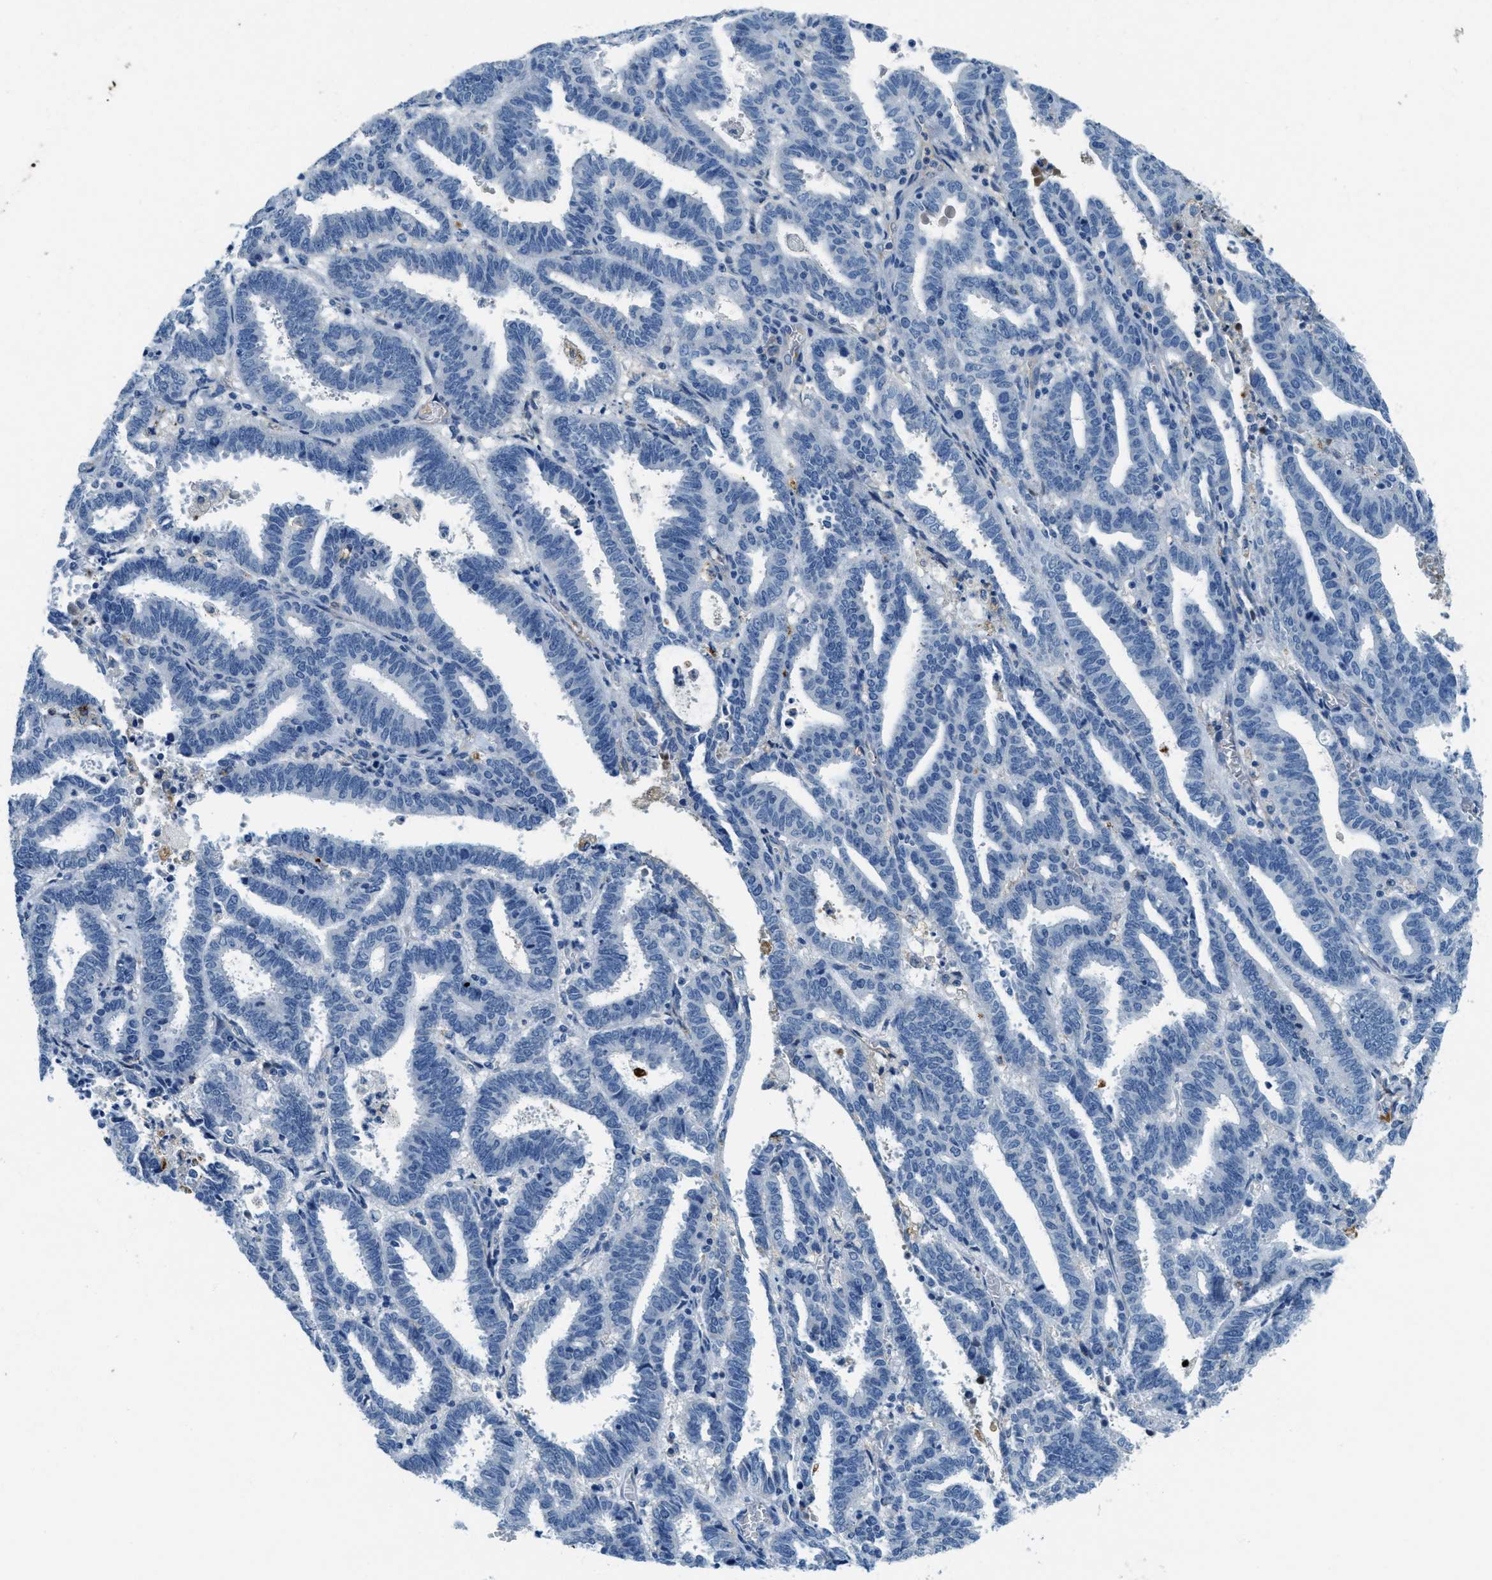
{"staining": {"intensity": "negative", "quantity": "none", "location": "none"}, "tissue": "endometrial cancer", "cell_type": "Tumor cells", "image_type": "cancer", "snomed": [{"axis": "morphology", "description": "Adenocarcinoma, NOS"}, {"axis": "topography", "description": "Uterus"}], "caption": "A histopathology image of human endometrial cancer is negative for staining in tumor cells.", "gene": "A2M", "patient": {"sex": "female", "age": 83}}